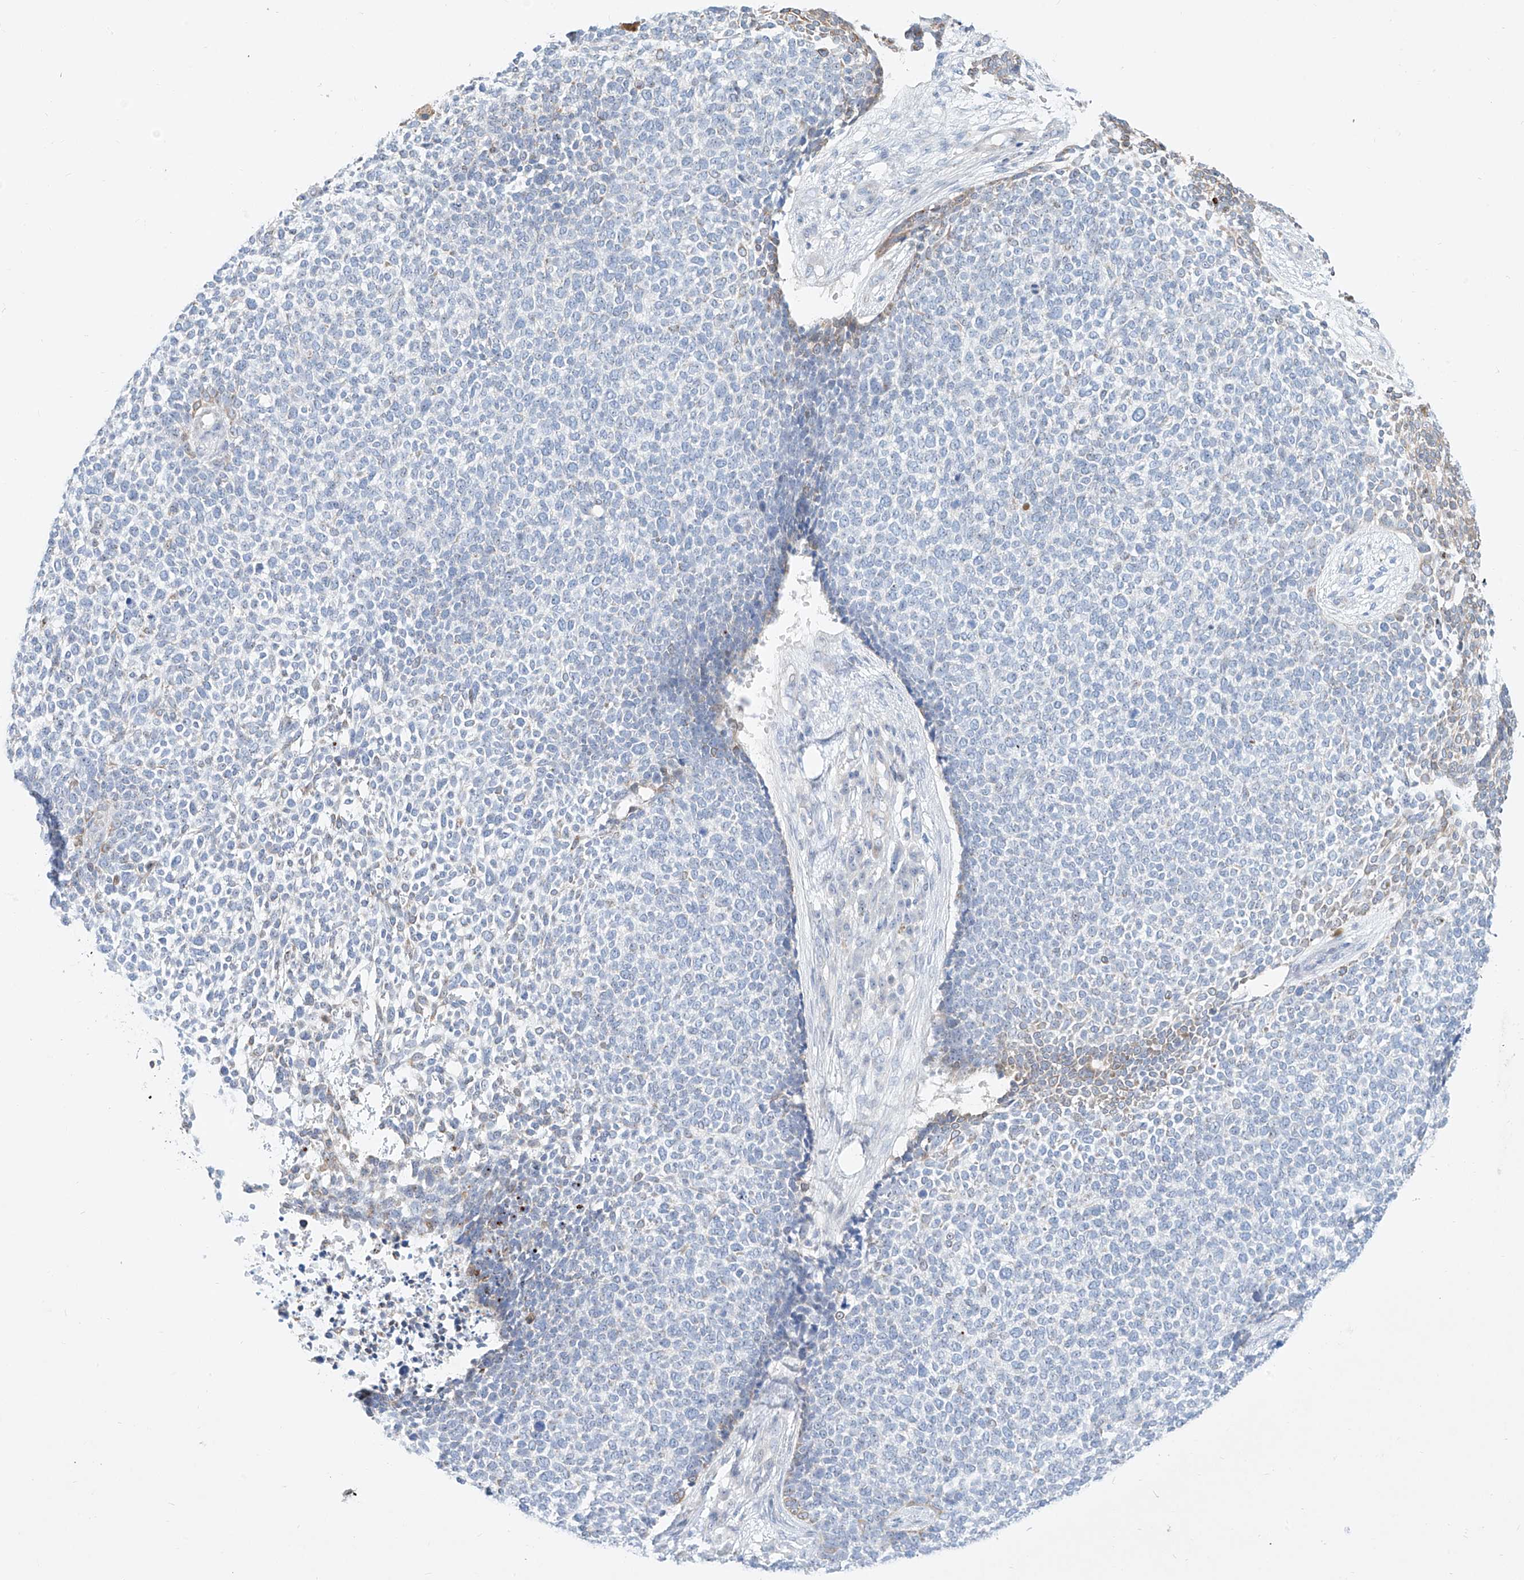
{"staining": {"intensity": "negative", "quantity": "none", "location": "none"}, "tissue": "skin cancer", "cell_type": "Tumor cells", "image_type": "cancer", "snomed": [{"axis": "morphology", "description": "Basal cell carcinoma"}, {"axis": "topography", "description": "Skin"}], "caption": "A high-resolution photomicrograph shows immunohistochemistry staining of basal cell carcinoma (skin), which displays no significant staining in tumor cells.", "gene": "SNU13", "patient": {"sex": "female", "age": 84}}